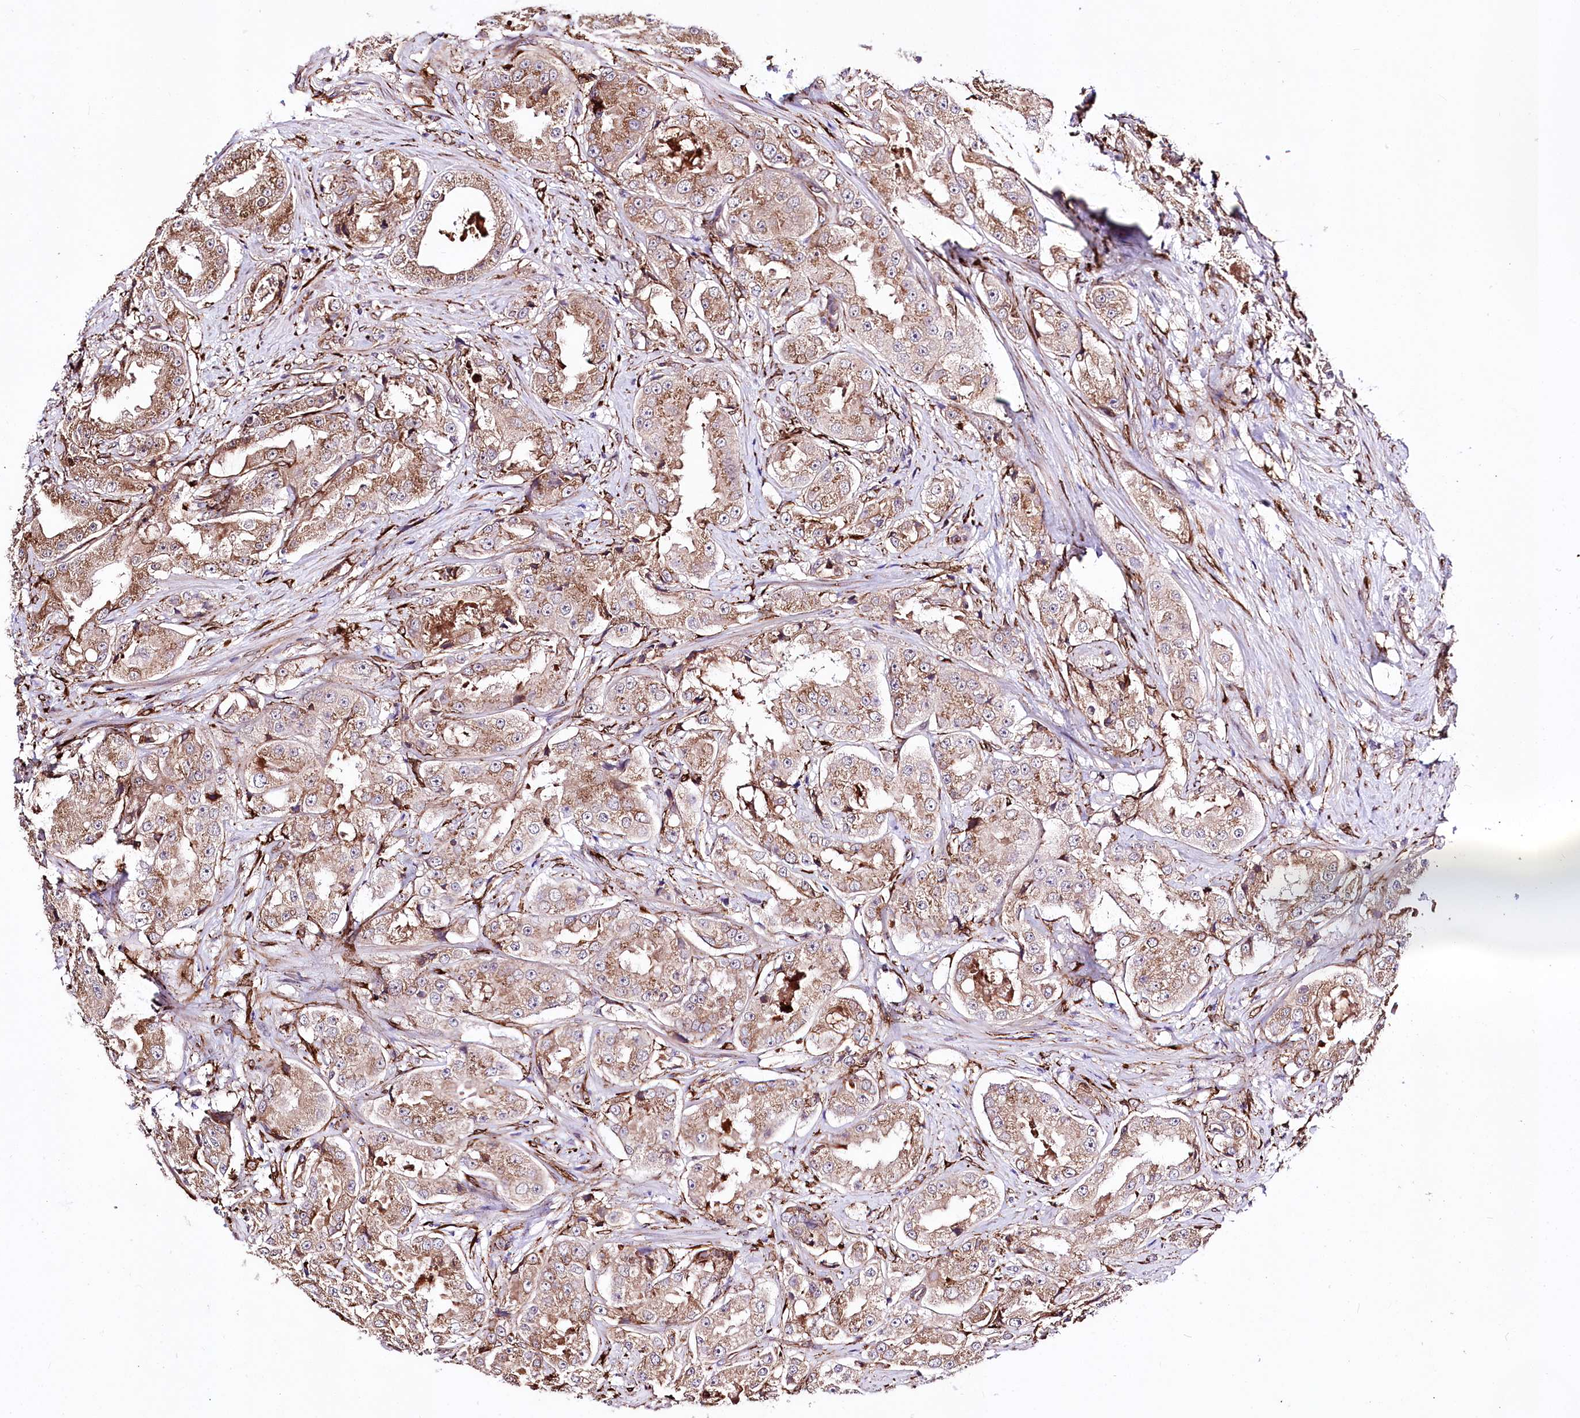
{"staining": {"intensity": "moderate", "quantity": ">75%", "location": "cytoplasmic/membranous"}, "tissue": "prostate cancer", "cell_type": "Tumor cells", "image_type": "cancer", "snomed": [{"axis": "morphology", "description": "Adenocarcinoma, High grade"}, {"axis": "topography", "description": "Prostate"}], "caption": "A high-resolution image shows immunohistochemistry staining of high-grade adenocarcinoma (prostate), which shows moderate cytoplasmic/membranous positivity in approximately >75% of tumor cells. The staining is performed using DAB (3,3'-diaminobenzidine) brown chromogen to label protein expression. The nuclei are counter-stained blue using hematoxylin.", "gene": "WWC1", "patient": {"sex": "male", "age": 73}}